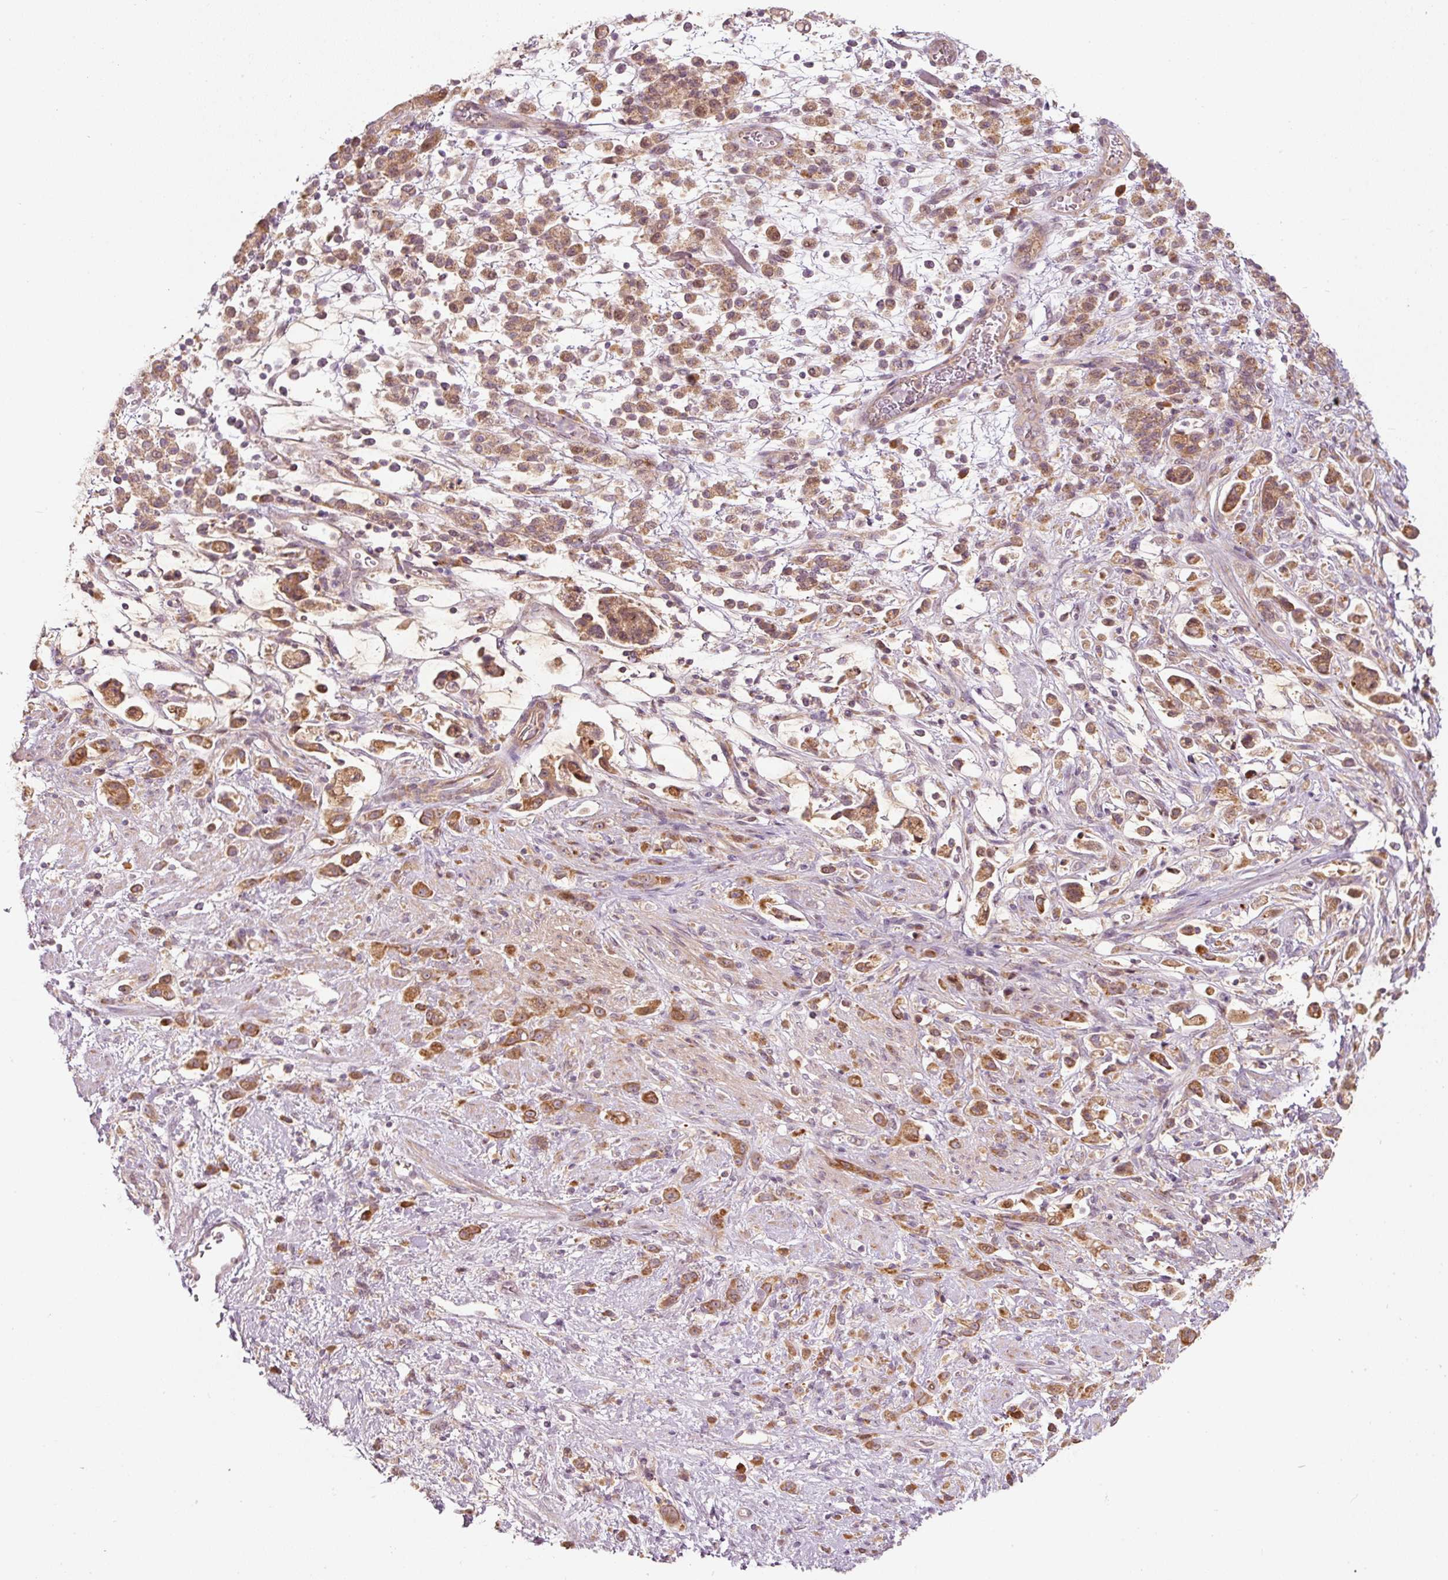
{"staining": {"intensity": "moderate", "quantity": ">75%", "location": "cytoplasmic/membranous"}, "tissue": "stomach cancer", "cell_type": "Tumor cells", "image_type": "cancer", "snomed": [{"axis": "morphology", "description": "Adenocarcinoma, NOS"}, {"axis": "topography", "description": "Stomach"}], "caption": "A brown stain highlights moderate cytoplasmic/membranous staining of a protein in stomach cancer (adenocarcinoma) tumor cells. The staining was performed using DAB (3,3'-diaminobenzidine), with brown indicating positive protein expression. Nuclei are stained blue with hematoxylin.", "gene": "MAP10", "patient": {"sex": "female", "age": 60}}